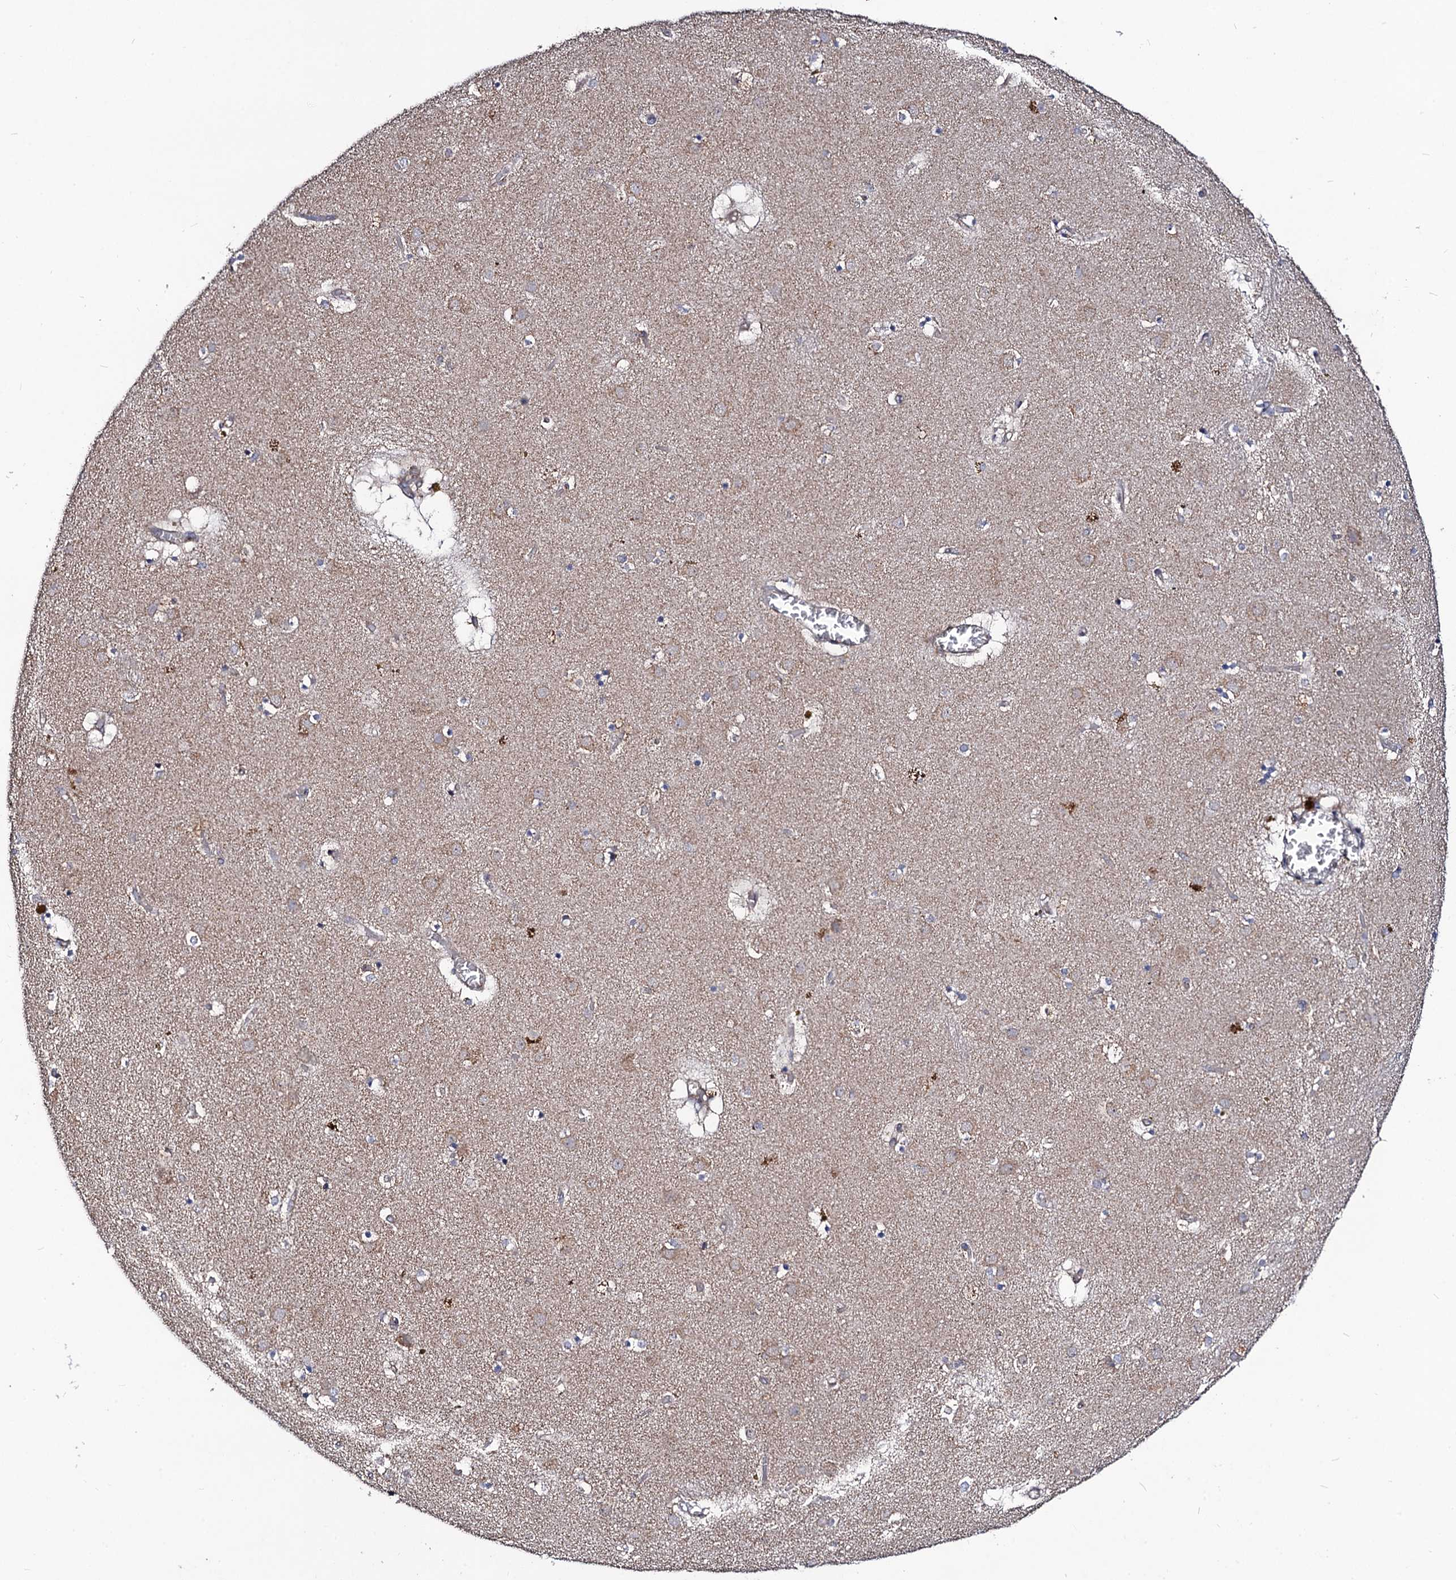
{"staining": {"intensity": "negative", "quantity": "none", "location": "none"}, "tissue": "caudate", "cell_type": "Glial cells", "image_type": "normal", "snomed": [{"axis": "morphology", "description": "Normal tissue, NOS"}, {"axis": "topography", "description": "Lateral ventricle wall"}], "caption": "This photomicrograph is of unremarkable caudate stained with IHC to label a protein in brown with the nuclei are counter-stained blue. There is no positivity in glial cells.", "gene": "DYDC1", "patient": {"sex": "male", "age": 70}}